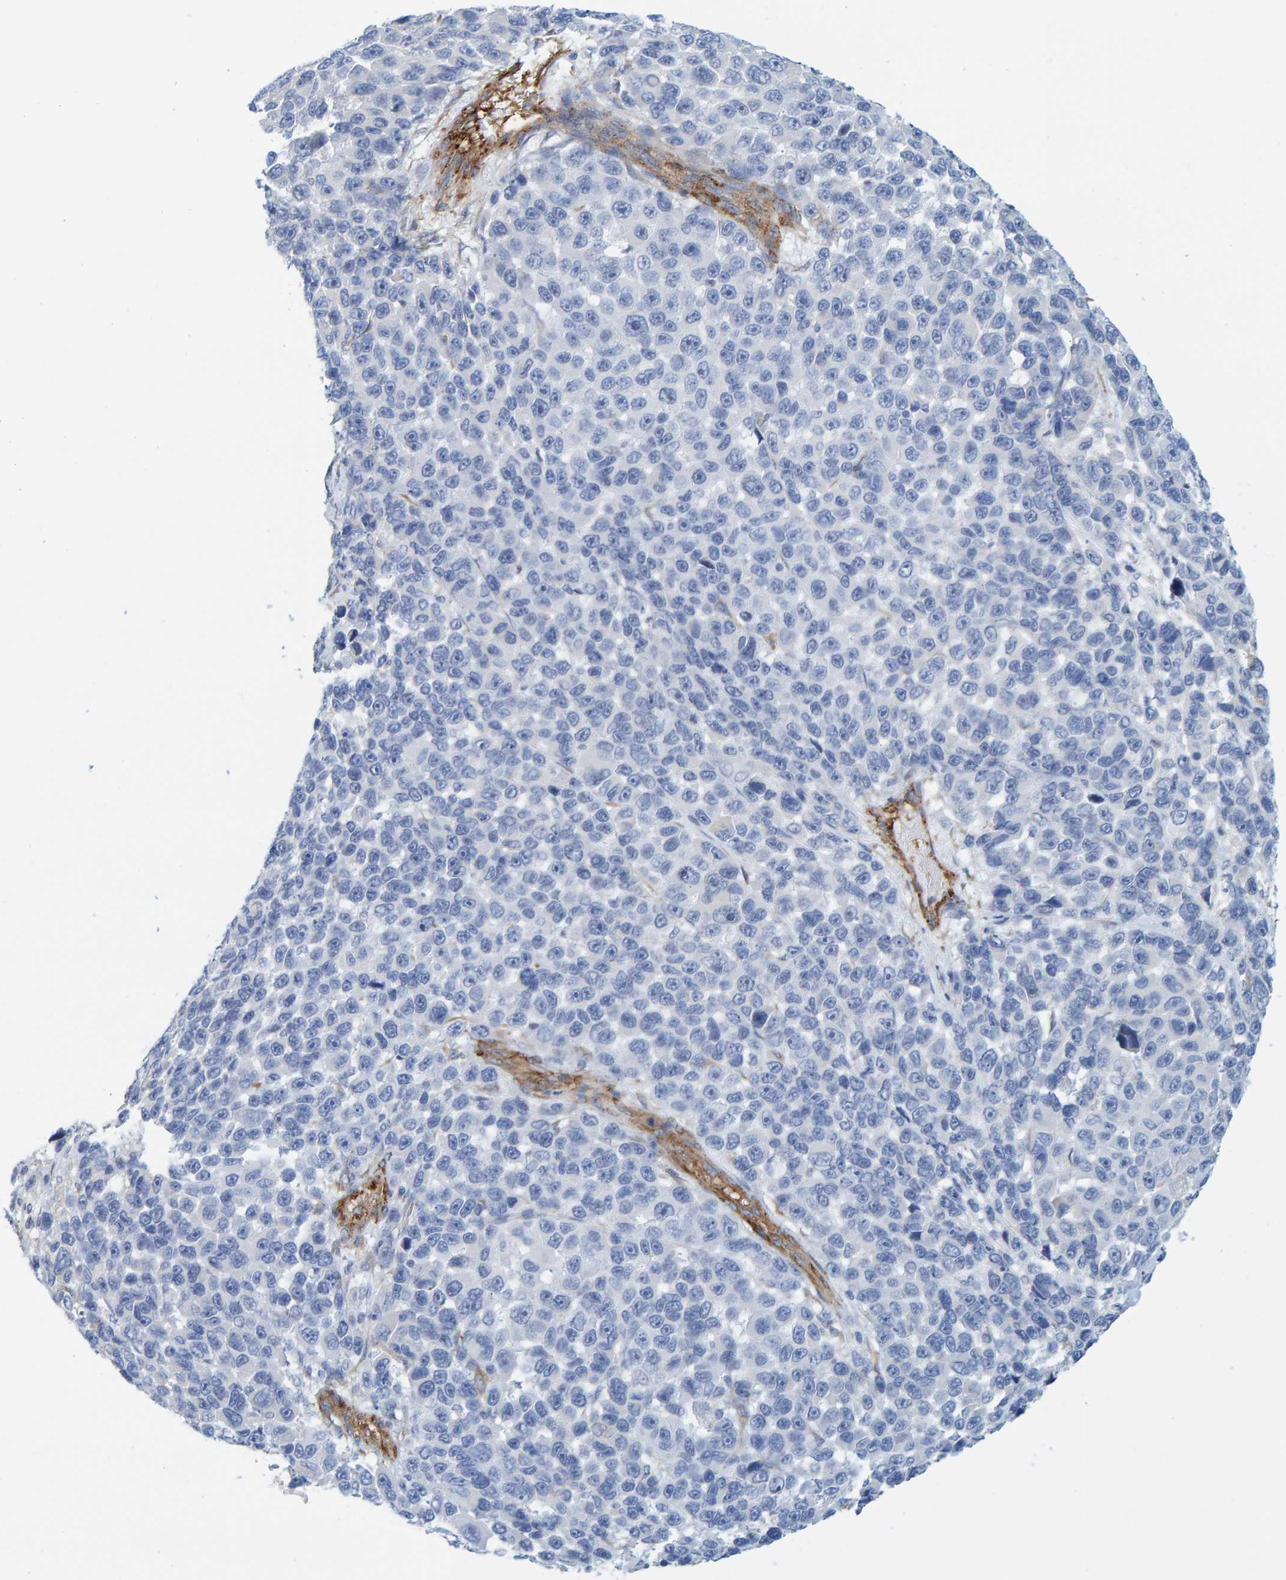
{"staining": {"intensity": "negative", "quantity": "none", "location": "none"}, "tissue": "melanoma", "cell_type": "Tumor cells", "image_type": "cancer", "snomed": [{"axis": "morphology", "description": "Malignant melanoma, NOS"}, {"axis": "topography", "description": "Skin"}], "caption": "High magnification brightfield microscopy of melanoma stained with DAB (3,3'-diaminobenzidine) (brown) and counterstained with hematoxylin (blue): tumor cells show no significant staining.", "gene": "MAP1B", "patient": {"sex": "male", "age": 53}}